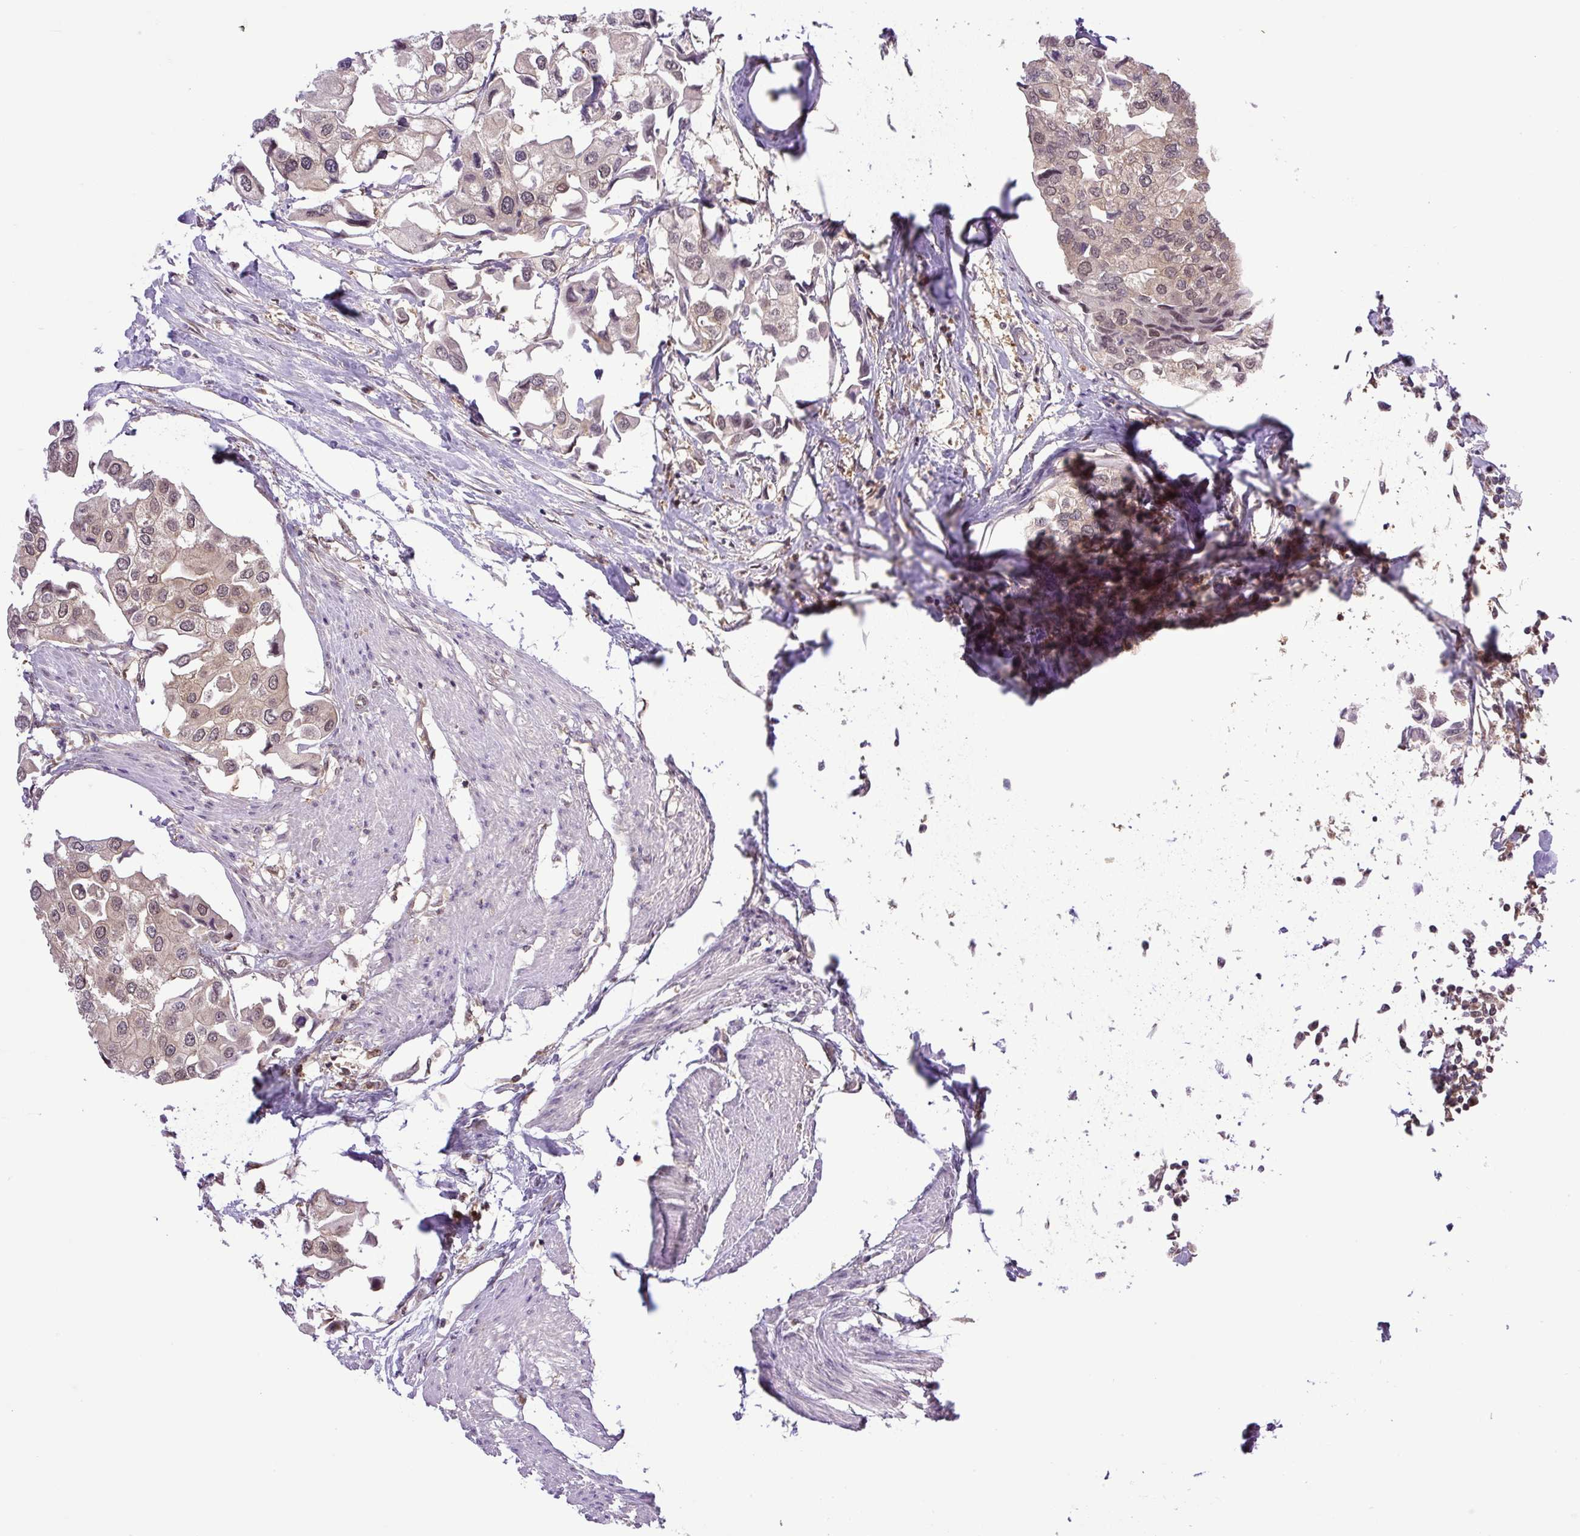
{"staining": {"intensity": "weak", "quantity": ">75%", "location": "cytoplasmic/membranous,nuclear"}, "tissue": "urothelial cancer", "cell_type": "Tumor cells", "image_type": "cancer", "snomed": [{"axis": "morphology", "description": "Urothelial carcinoma, High grade"}, {"axis": "topography", "description": "Urinary bladder"}], "caption": "Immunohistochemistry histopathology image of neoplastic tissue: high-grade urothelial carcinoma stained using immunohistochemistry (IHC) exhibits low levels of weak protein expression localized specifically in the cytoplasmic/membranous and nuclear of tumor cells, appearing as a cytoplasmic/membranous and nuclear brown color.", "gene": "SGTA", "patient": {"sex": "male", "age": 64}}